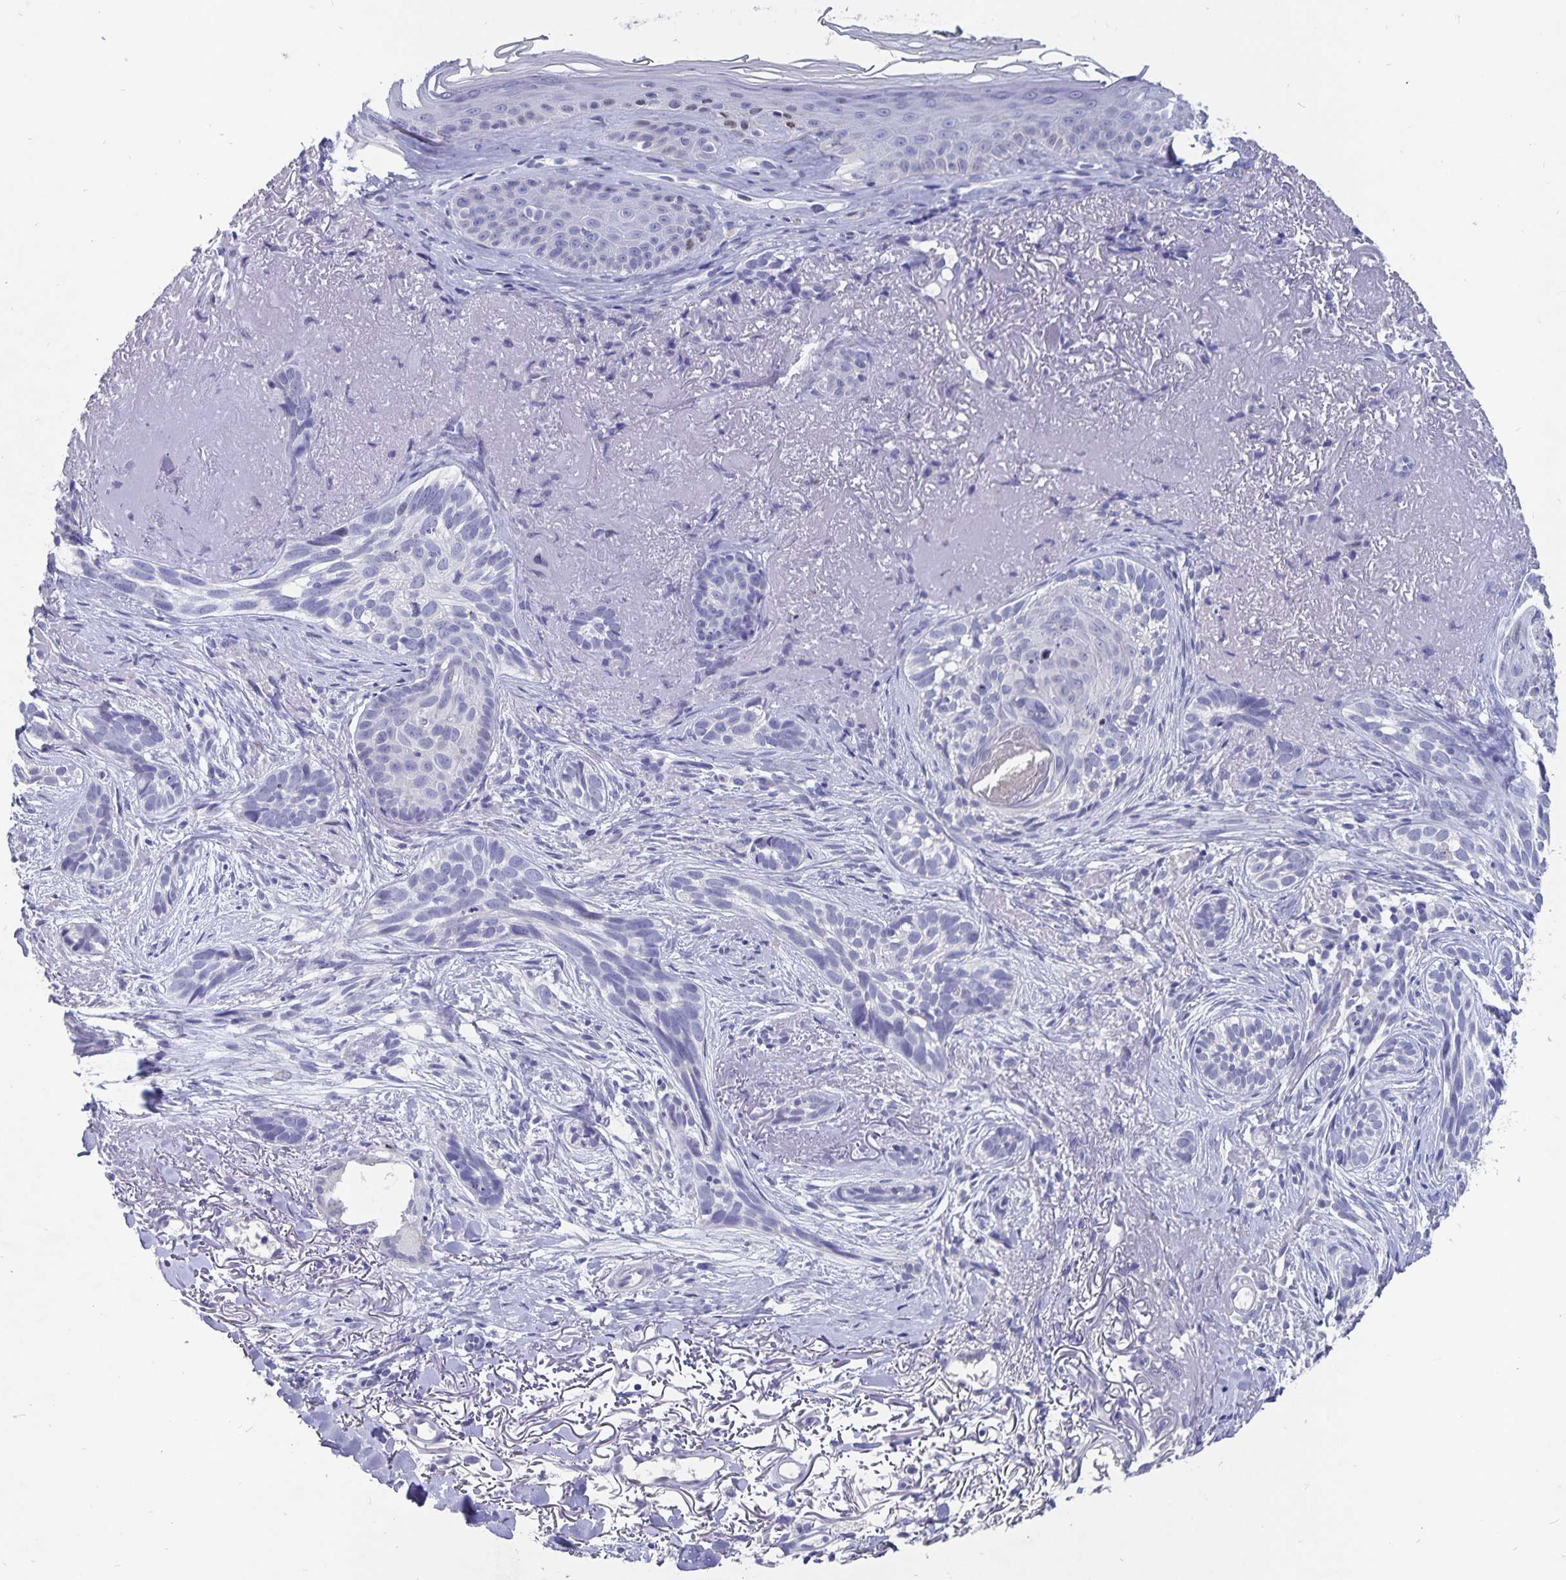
{"staining": {"intensity": "negative", "quantity": "none", "location": "none"}, "tissue": "skin cancer", "cell_type": "Tumor cells", "image_type": "cancer", "snomed": [{"axis": "morphology", "description": "Basal cell carcinoma"}, {"axis": "morphology", "description": "BCC, high aggressive"}, {"axis": "topography", "description": "Skin"}], "caption": "Image shows no significant protein staining in tumor cells of basal cell carcinoma (skin).", "gene": "SMOC1", "patient": {"sex": "female", "age": 86}}